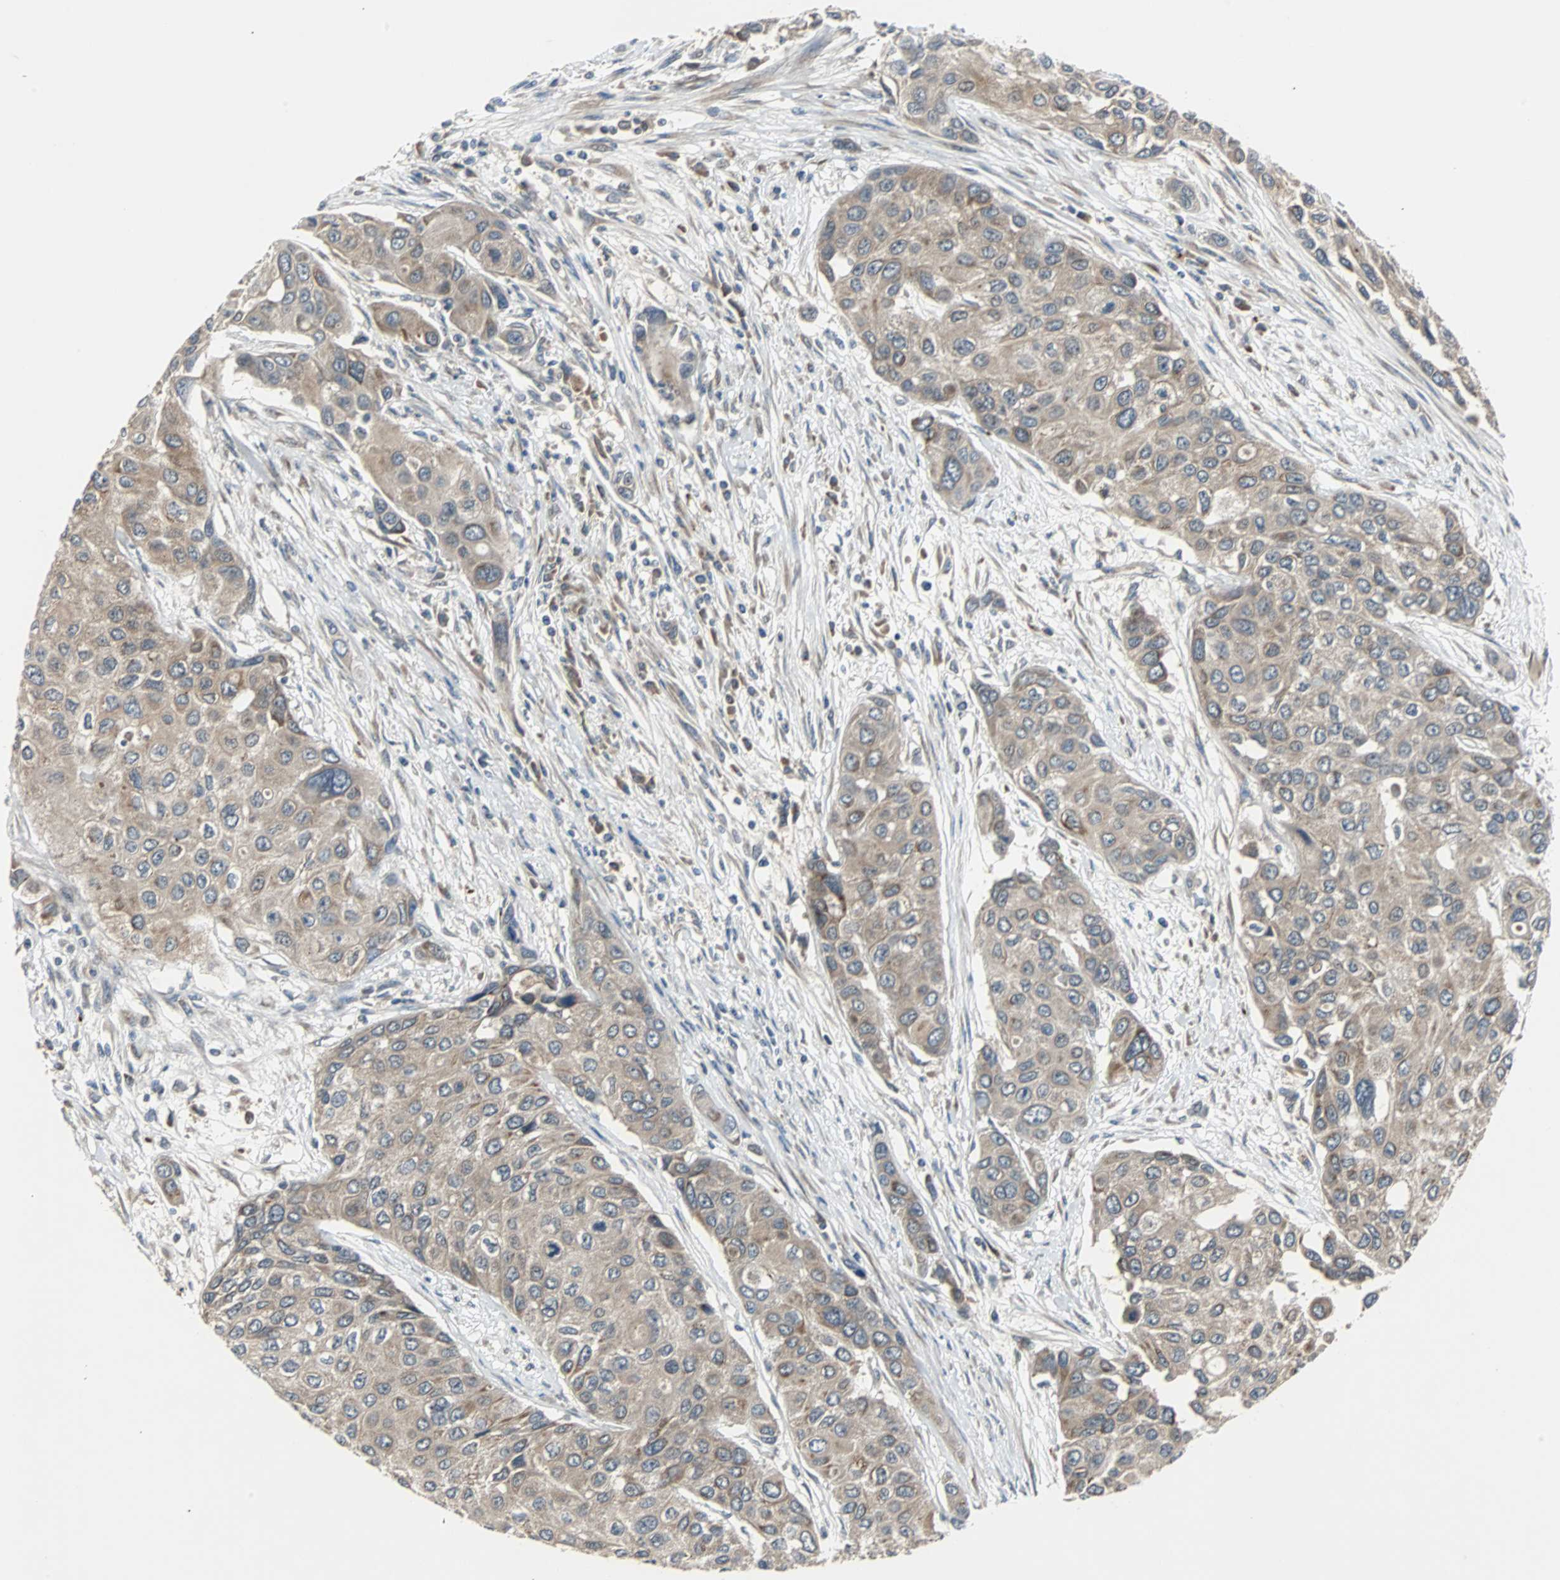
{"staining": {"intensity": "moderate", "quantity": ">75%", "location": "cytoplasmic/membranous"}, "tissue": "urothelial cancer", "cell_type": "Tumor cells", "image_type": "cancer", "snomed": [{"axis": "morphology", "description": "Urothelial carcinoma, High grade"}, {"axis": "topography", "description": "Urinary bladder"}], "caption": "Immunohistochemistry (IHC) photomicrograph of neoplastic tissue: human urothelial cancer stained using IHC shows medium levels of moderate protein expression localized specifically in the cytoplasmic/membranous of tumor cells, appearing as a cytoplasmic/membranous brown color.", "gene": "ARF1", "patient": {"sex": "female", "age": 56}}